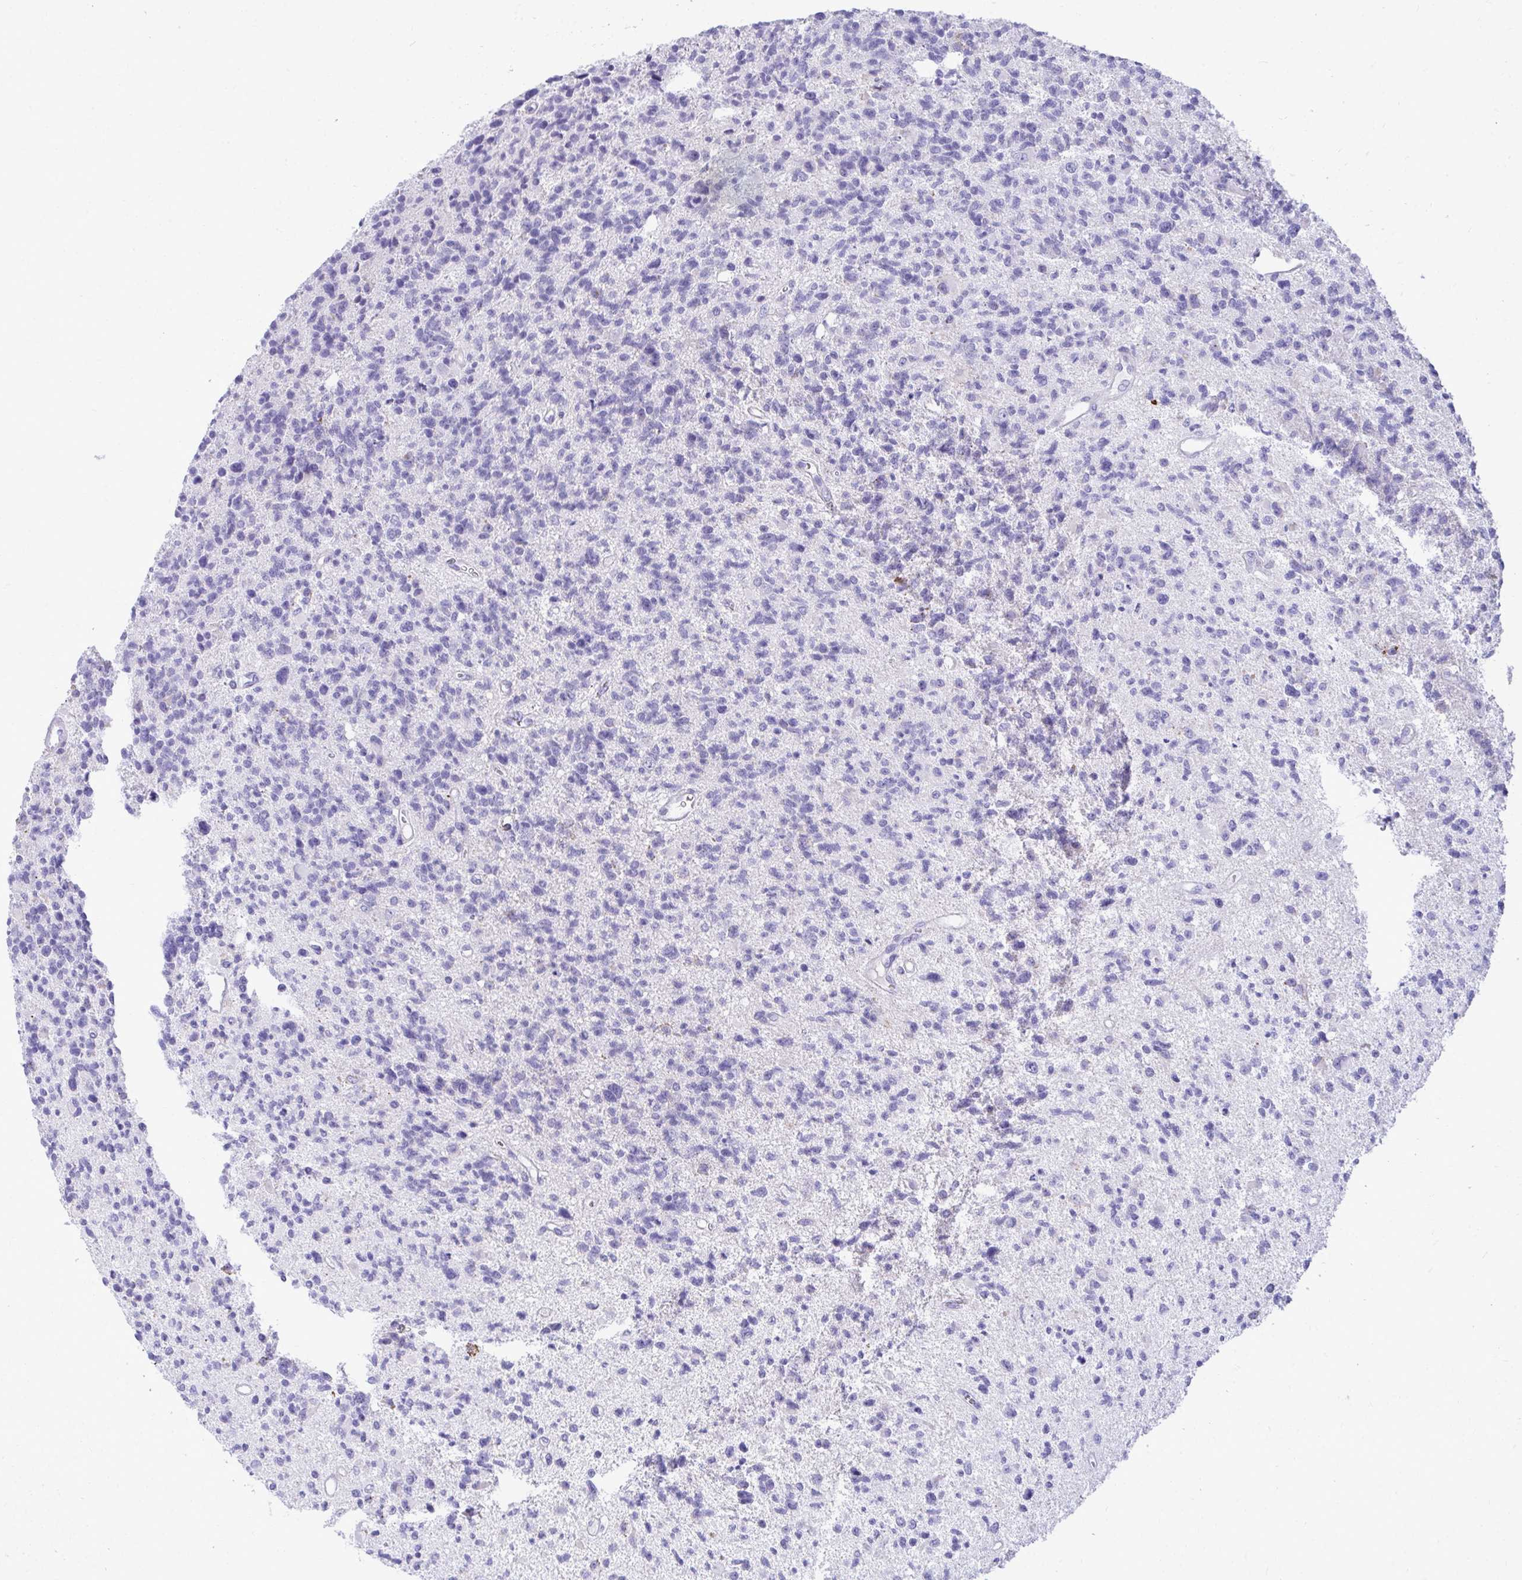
{"staining": {"intensity": "negative", "quantity": "none", "location": "none"}, "tissue": "glioma", "cell_type": "Tumor cells", "image_type": "cancer", "snomed": [{"axis": "morphology", "description": "Glioma, malignant, High grade"}, {"axis": "topography", "description": "Brain"}], "caption": "The micrograph exhibits no staining of tumor cells in high-grade glioma (malignant).", "gene": "AIG1", "patient": {"sex": "male", "age": 29}}